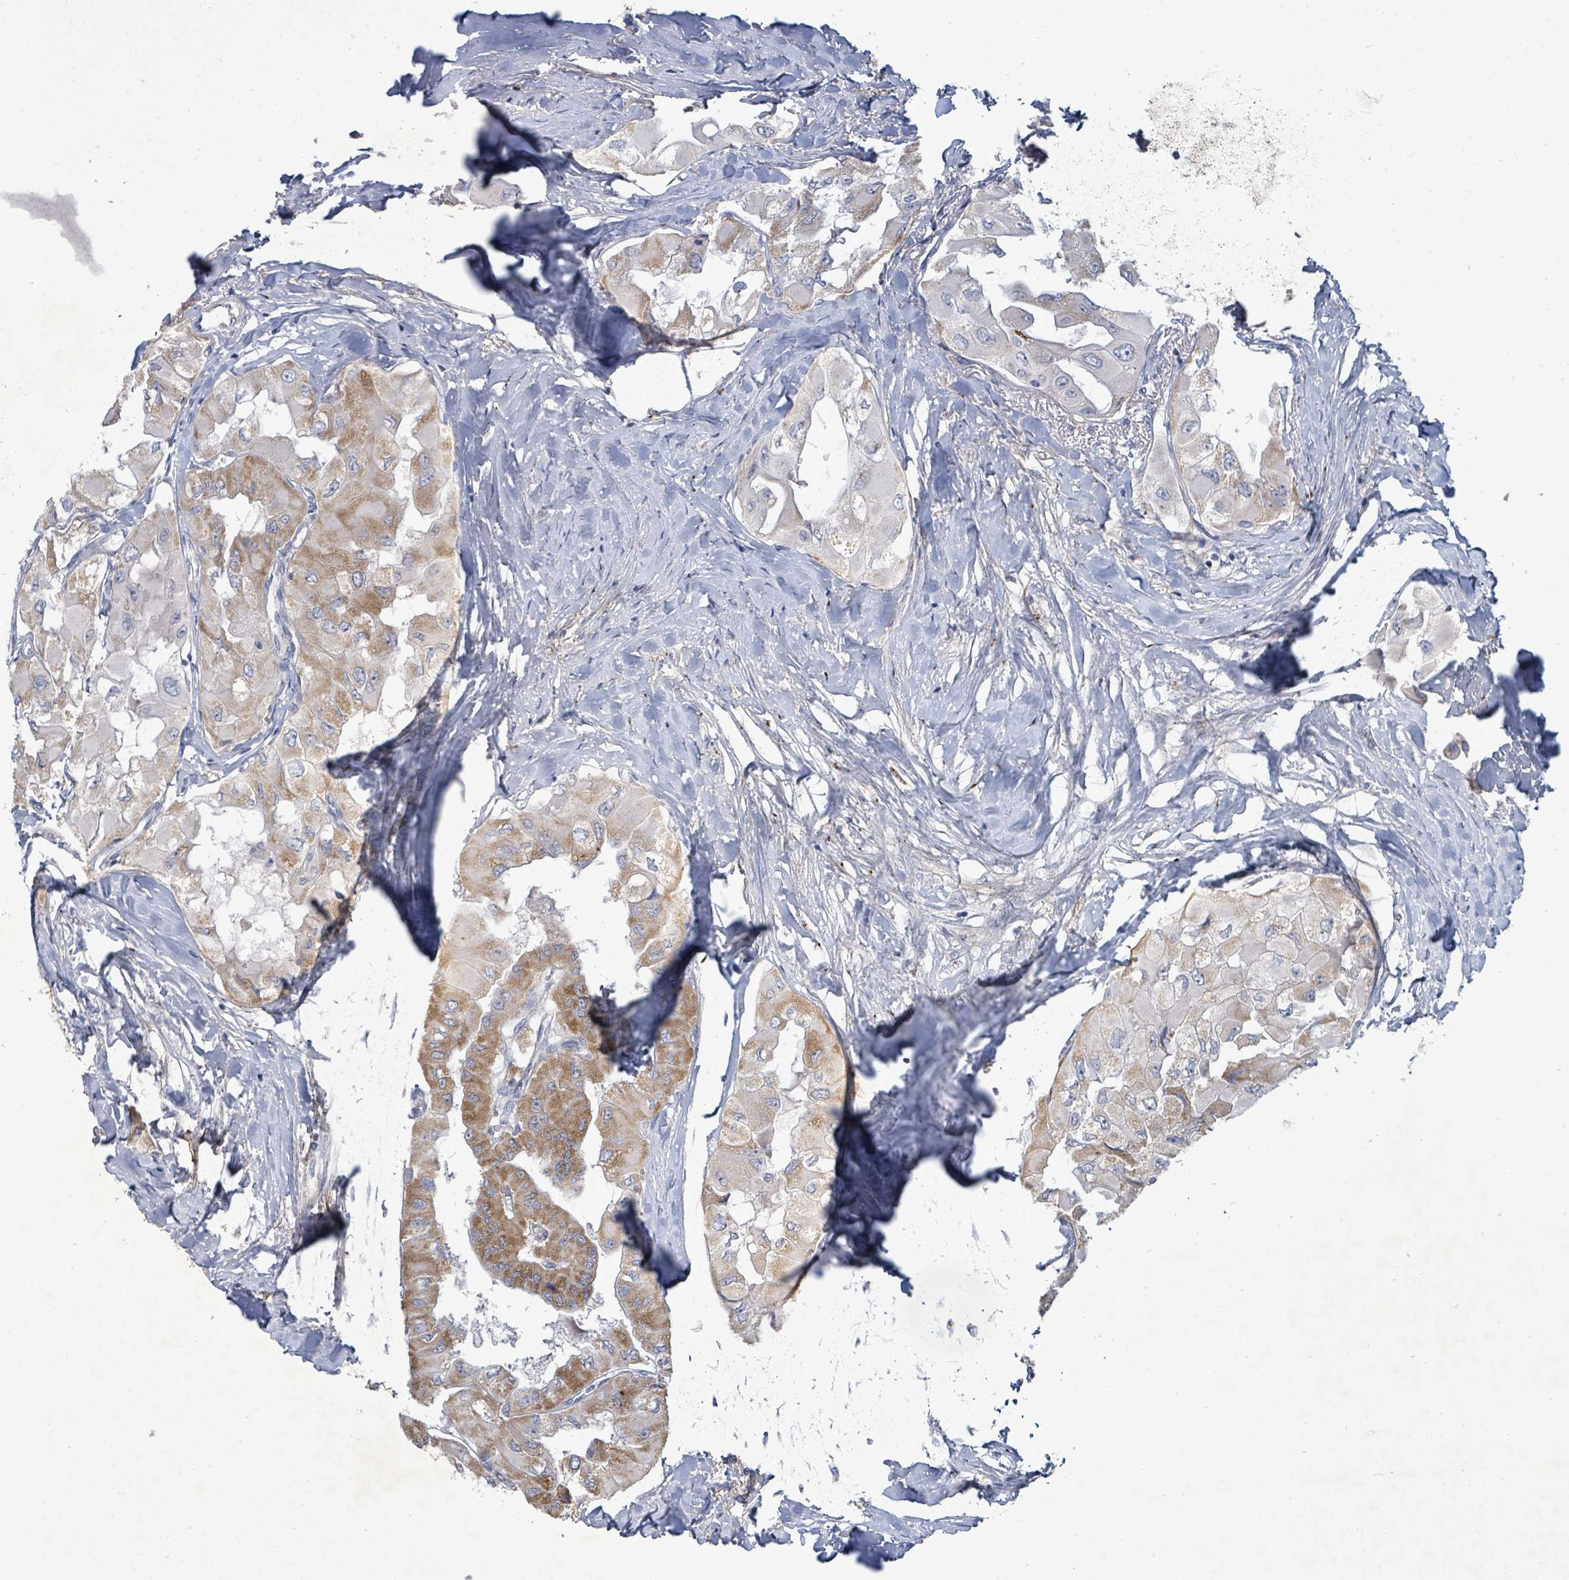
{"staining": {"intensity": "moderate", "quantity": ">75%", "location": "cytoplasmic/membranous"}, "tissue": "thyroid cancer", "cell_type": "Tumor cells", "image_type": "cancer", "snomed": [{"axis": "morphology", "description": "Normal tissue, NOS"}, {"axis": "morphology", "description": "Papillary adenocarcinoma, NOS"}, {"axis": "topography", "description": "Thyroid gland"}], "caption": "Immunohistochemistry image of neoplastic tissue: human thyroid papillary adenocarcinoma stained using IHC reveals medium levels of moderate protein expression localized specifically in the cytoplasmic/membranous of tumor cells, appearing as a cytoplasmic/membranous brown color.", "gene": "ZFPM1", "patient": {"sex": "female", "age": 59}}